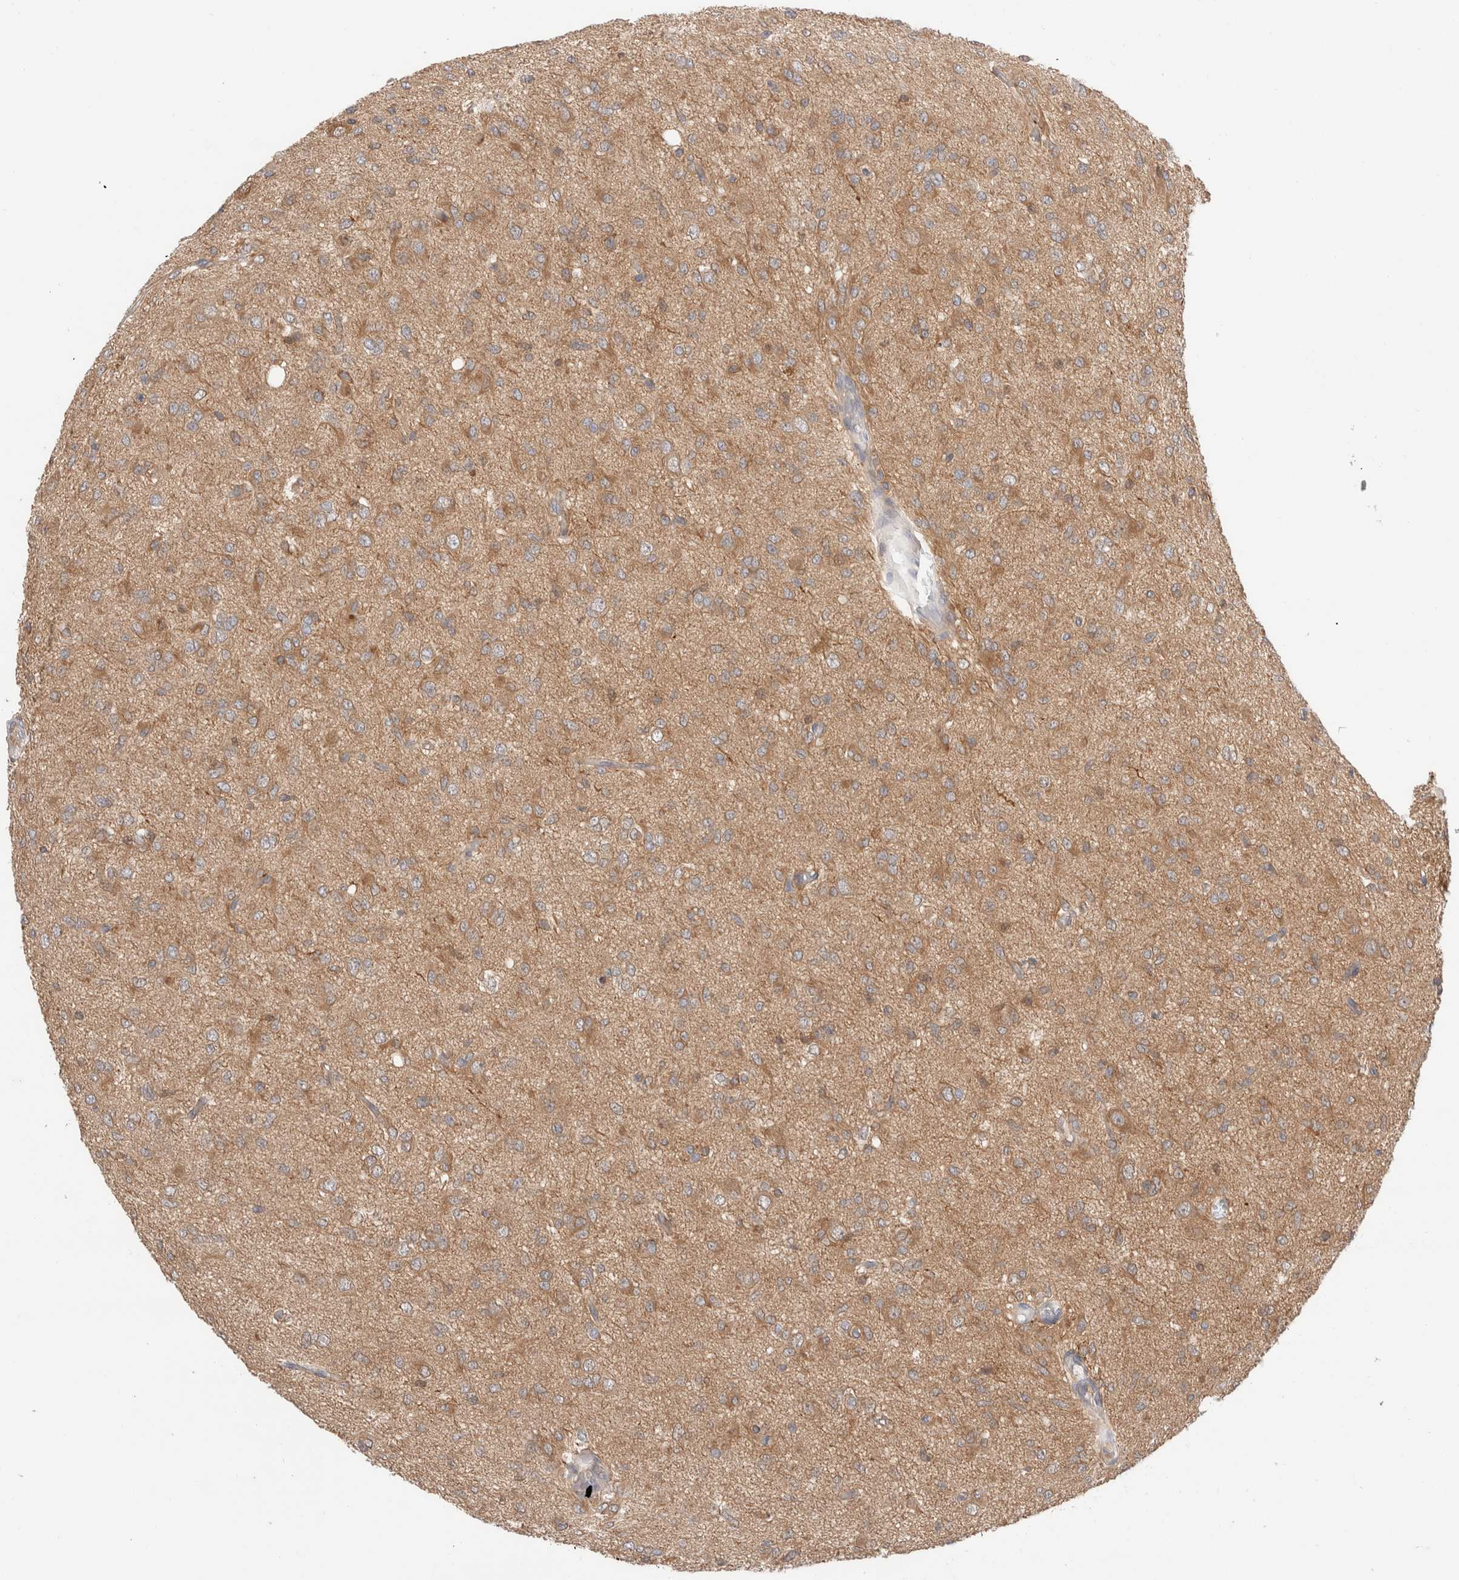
{"staining": {"intensity": "weak", "quantity": ">75%", "location": "cytoplasmic/membranous"}, "tissue": "glioma", "cell_type": "Tumor cells", "image_type": "cancer", "snomed": [{"axis": "morphology", "description": "Glioma, malignant, High grade"}, {"axis": "topography", "description": "Brain"}], "caption": "Protein staining by IHC shows weak cytoplasmic/membranous expression in about >75% of tumor cells in glioma.", "gene": "KLHL14", "patient": {"sex": "female", "age": 59}}